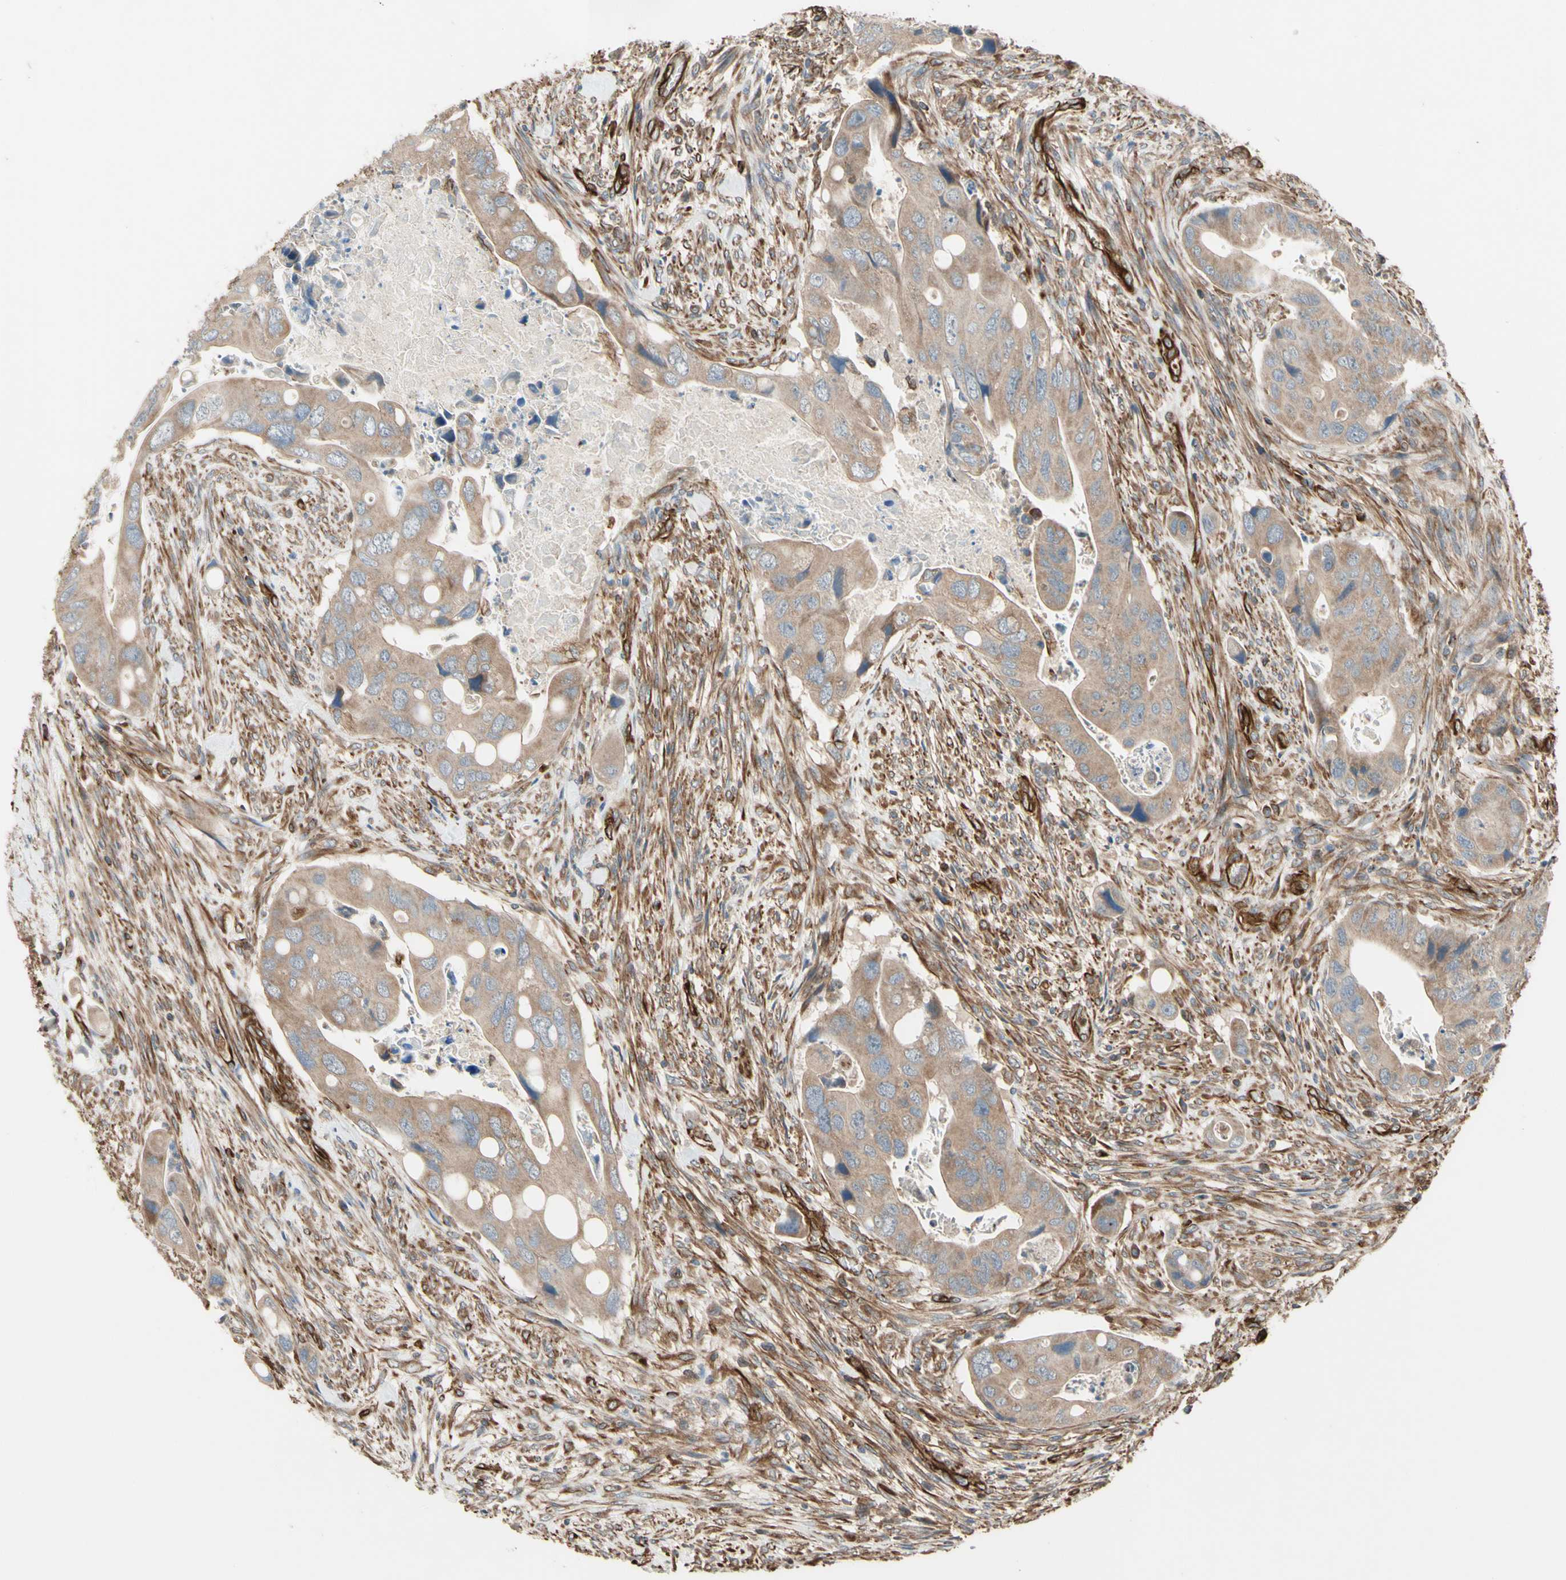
{"staining": {"intensity": "weak", "quantity": ">75%", "location": "cytoplasmic/membranous"}, "tissue": "colorectal cancer", "cell_type": "Tumor cells", "image_type": "cancer", "snomed": [{"axis": "morphology", "description": "Adenocarcinoma, NOS"}, {"axis": "topography", "description": "Rectum"}], "caption": "IHC staining of colorectal adenocarcinoma, which reveals low levels of weak cytoplasmic/membranous positivity in about >75% of tumor cells indicating weak cytoplasmic/membranous protein positivity. The staining was performed using DAB (brown) for protein detection and nuclei were counterstained in hematoxylin (blue).", "gene": "TRAF2", "patient": {"sex": "female", "age": 57}}